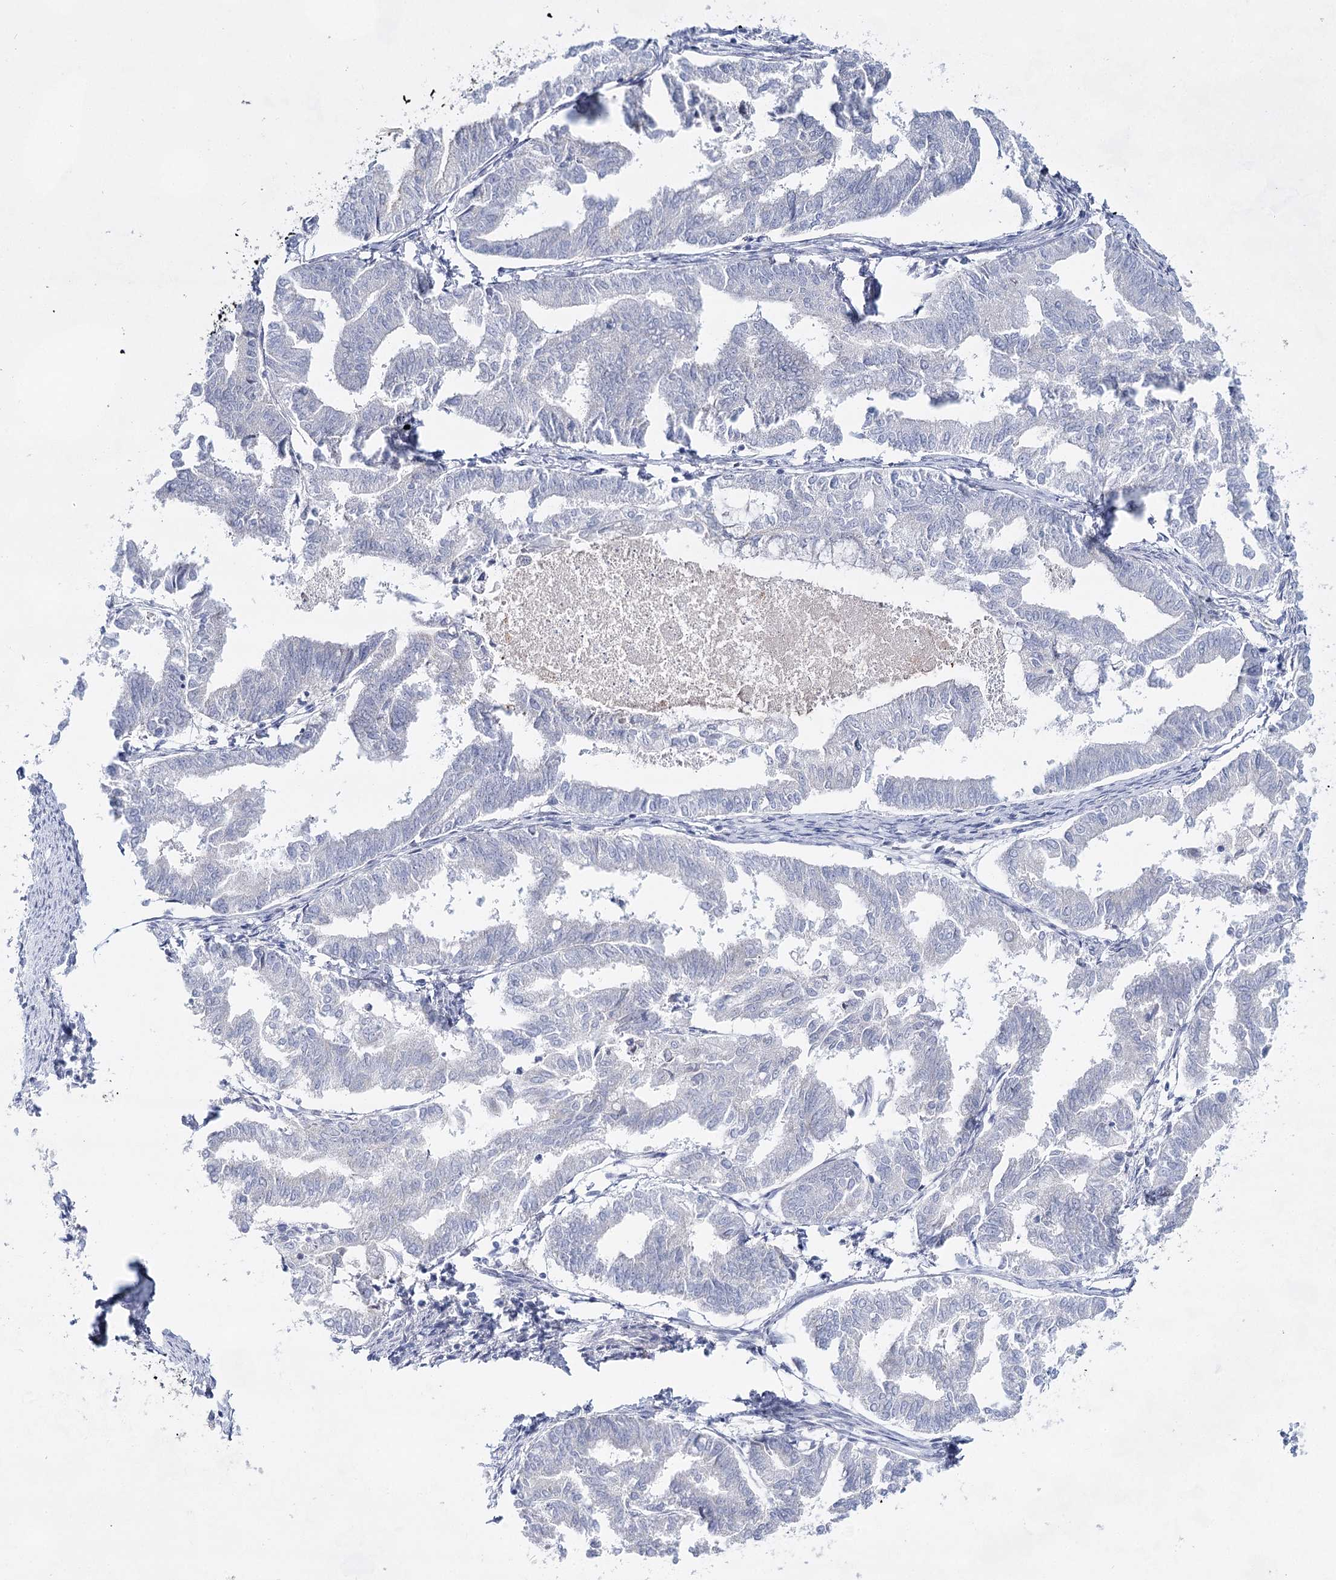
{"staining": {"intensity": "negative", "quantity": "none", "location": "none"}, "tissue": "endometrial cancer", "cell_type": "Tumor cells", "image_type": "cancer", "snomed": [{"axis": "morphology", "description": "Adenocarcinoma, NOS"}, {"axis": "topography", "description": "Endometrium"}], "caption": "Histopathology image shows no significant protein expression in tumor cells of endometrial cancer (adenocarcinoma).", "gene": "BPHL", "patient": {"sex": "female", "age": 79}}